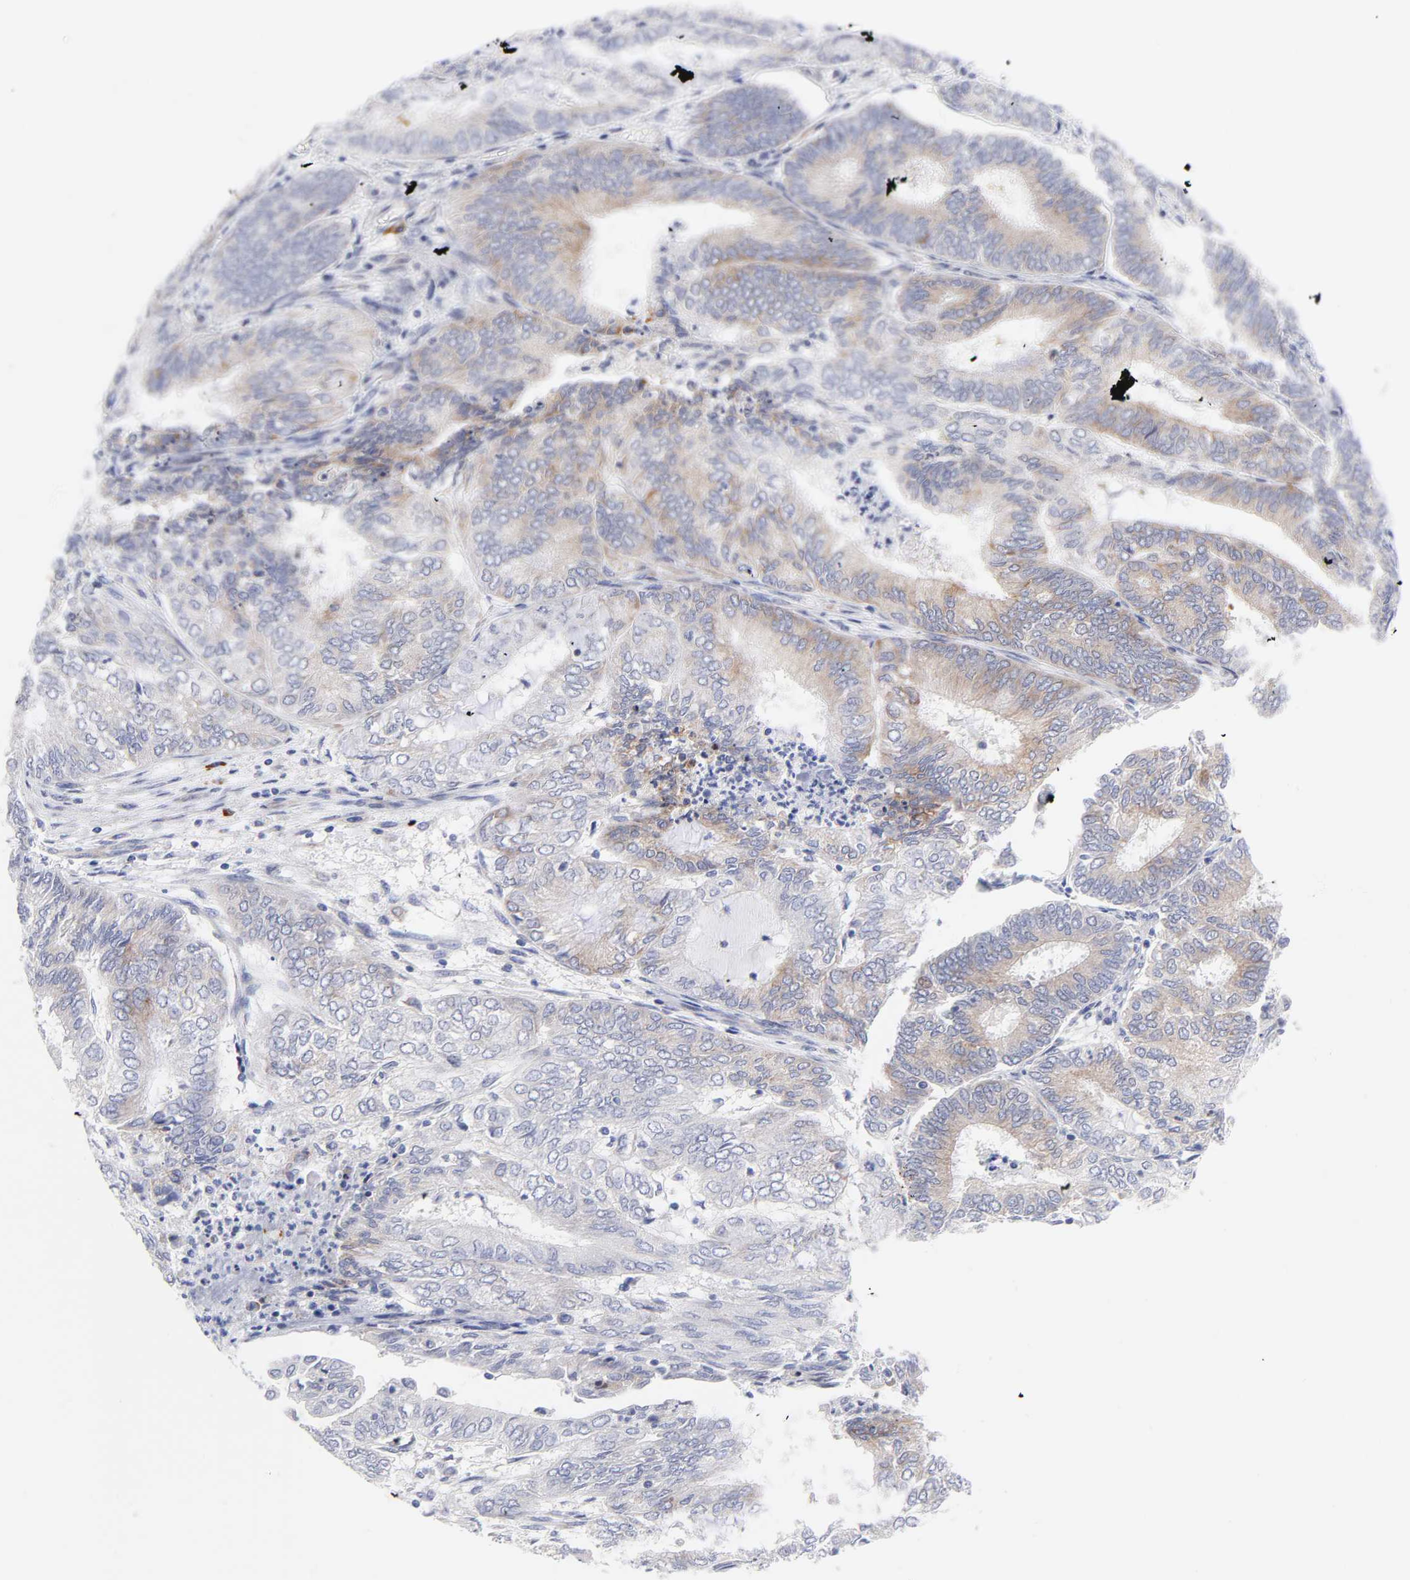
{"staining": {"intensity": "weak", "quantity": ">75%", "location": "cytoplasmic/membranous"}, "tissue": "endometrial cancer", "cell_type": "Tumor cells", "image_type": "cancer", "snomed": [{"axis": "morphology", "description": "Adenocarcinoma, NOS"}, {"axis": "topography", "description": "Endometrium"}], "caption": "Tumor cells reveal low levels of weak cytoplasmic/membranous staining in approximately >75% of cells in human endometrial cancer. (Stains: DAB in brown, nuclei in blue, Microscopy: brightfield microscopy at high magnification).", "gene": "AFF2", "patient": {"sex": "female", "age": 59}}